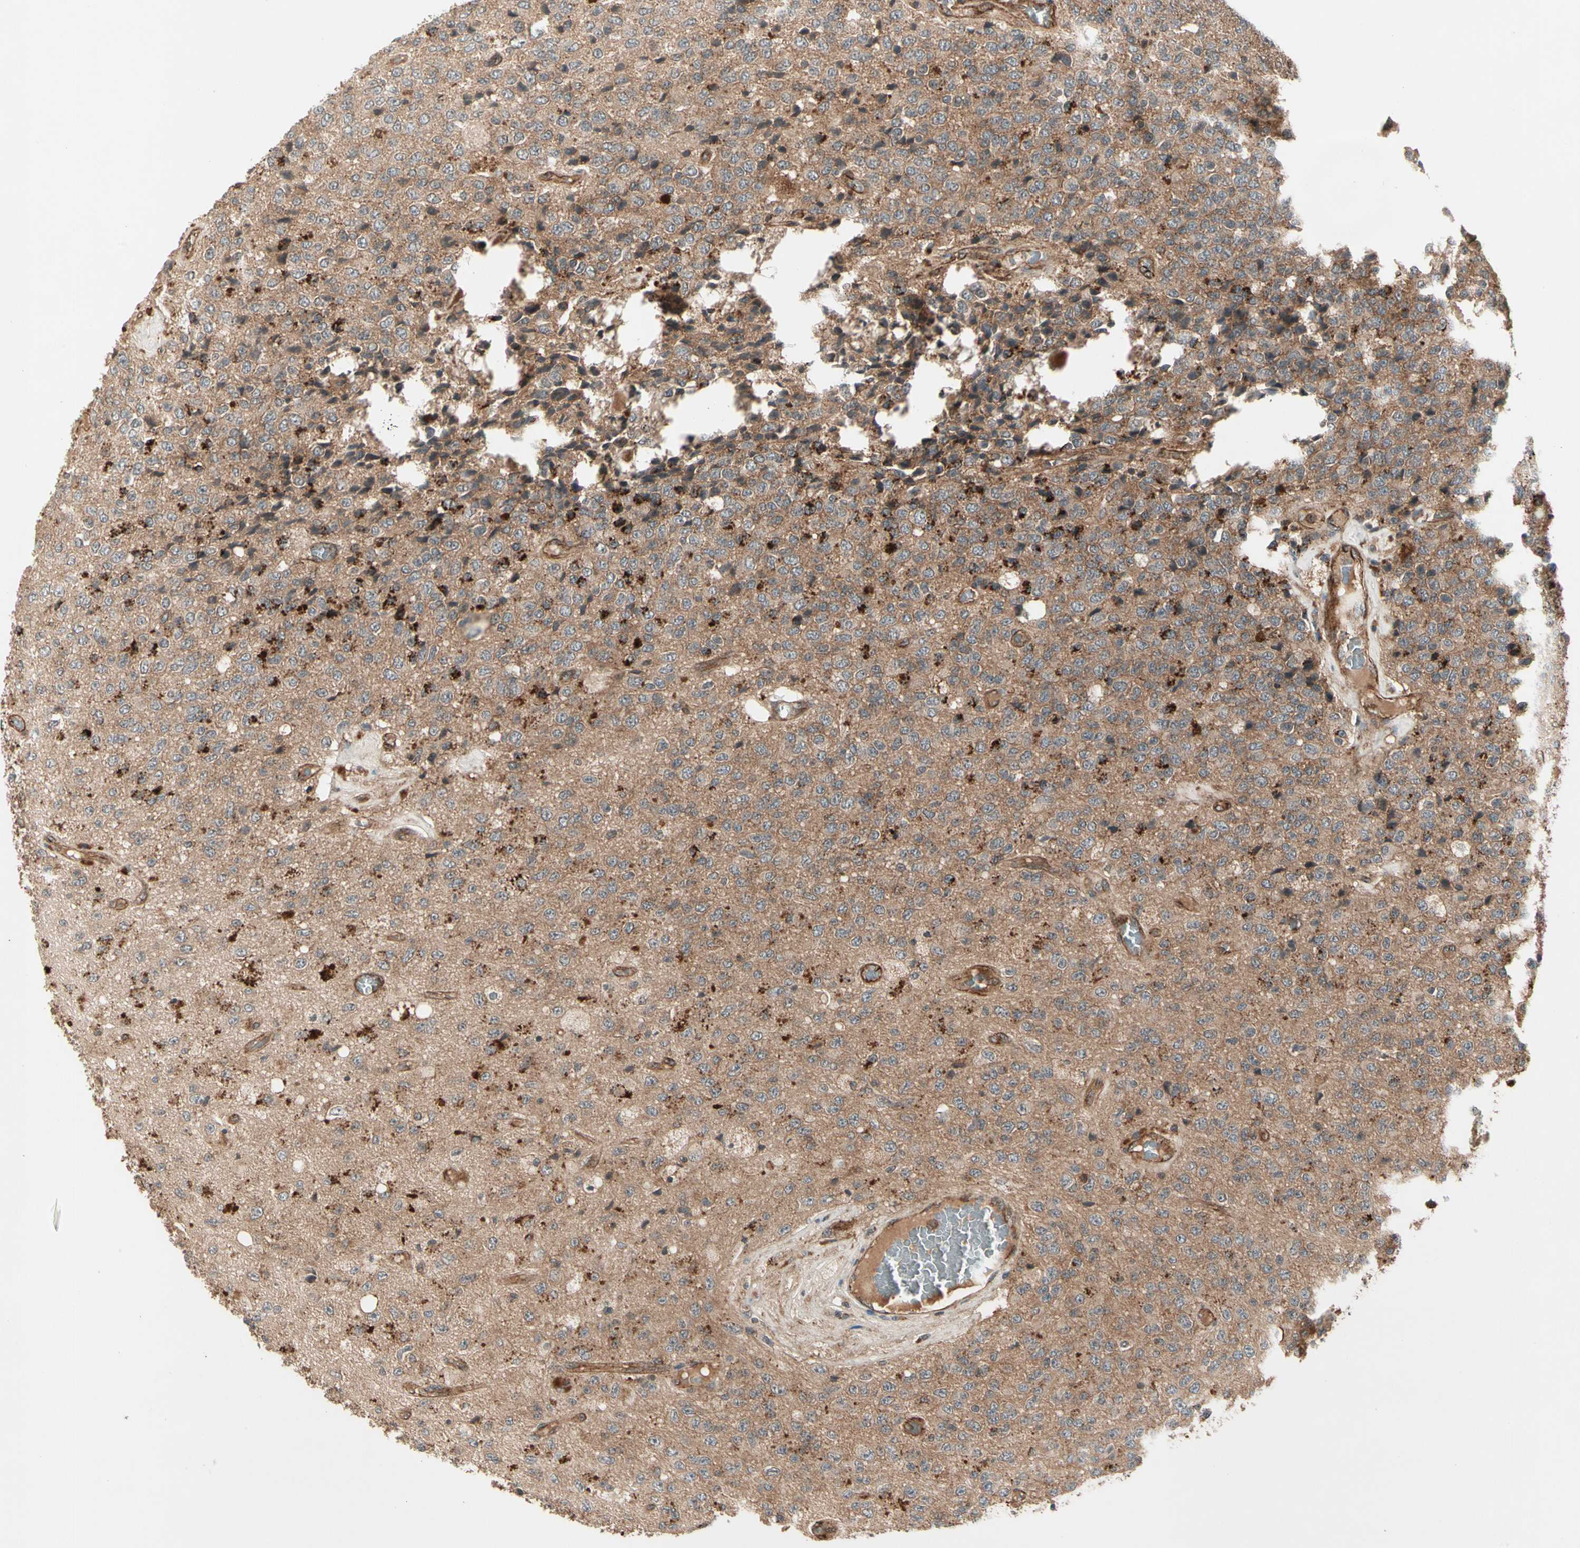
{"staining": {"intensity": "strong", "quantity": "25%-75%", "location": "cytoplasmic/membranous"}, "tissue": "glioma", "cell_type": "Tumor cells", "image_type": "cancer", "snomed": [{"axis": "morphology", "description": "Glioma, malignant, High grade"}, {"axis": "topography", "description": "pancreas cauda"}], "caption": "A histopathology image of human malignant glioma (high-grade) stained for a protein demonstrates strong cytoplasmic/membranous brown staining in tumor cells. (DAB IHC, brown staining for protein, blue staining for nuclei).", "gene": "FLOT1", "patient": {"sex": "male", "age": 60}}